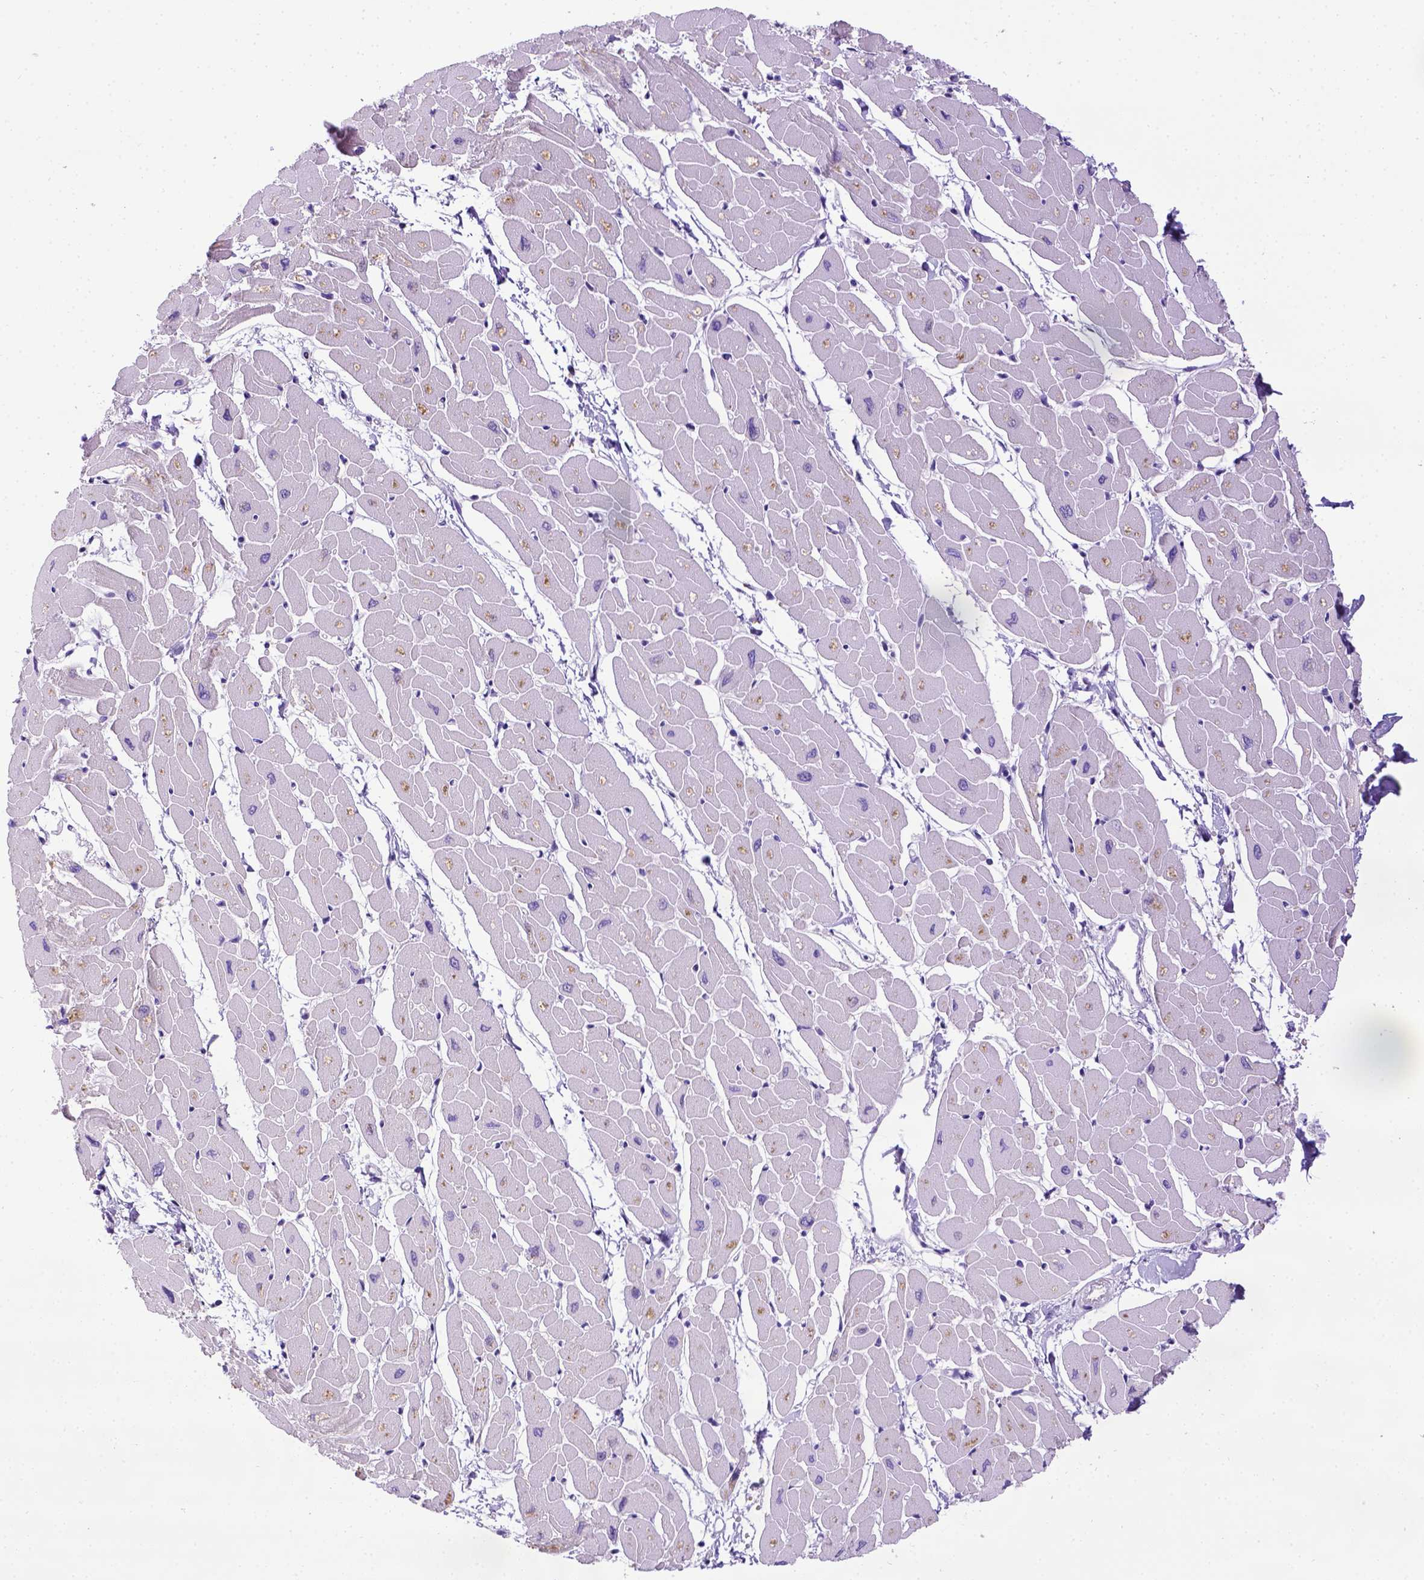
{"staining": {"intensity": "negative", "quantity": "none", "location": "none"}, "tissue": "heart muscle", "cell_type": "Cardiomyocytes", "image_type": "normal", "snomed": [{"axis": "morphology", "description": "Normal tissue, NOS"}, {"axis": "topography", "description": "Heart"}], "caption": "Normal heart muscle was stained to show a protein in brown. There is no significant expression in cardiomyocytes. The staining is performed using DAB brown chromogen with nuclei counter-stained in using hematoxylin.", "gene": "SPEF1", "patient": {"sex": "male", "age": 57}}